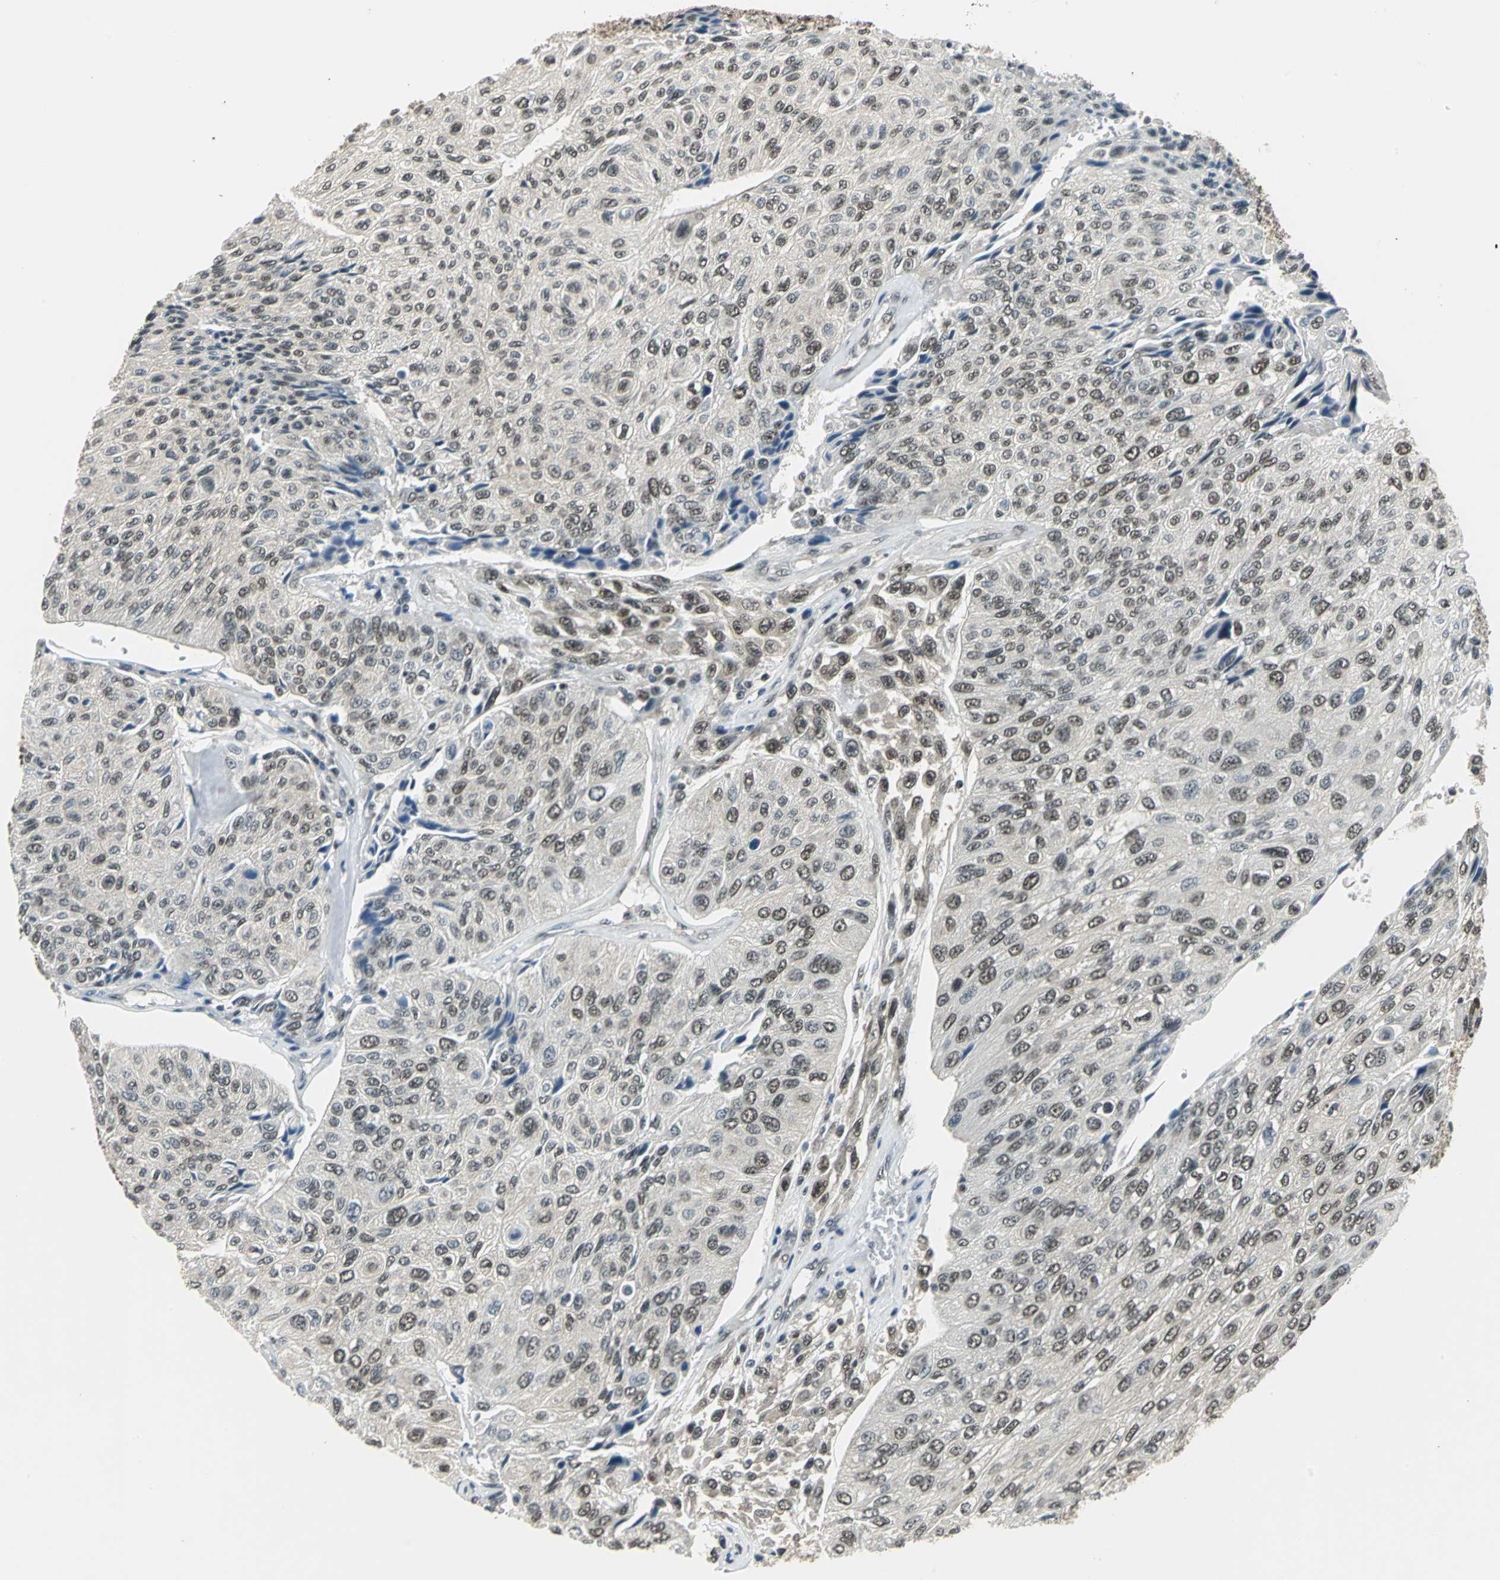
{"staining": {"intensity": "moderate", "quantity": ">75%", "location": "nuclear"}, "tissue": "urothelial cancer", "cell_type": "Tumor cells", "image_type": "cancer", "snomed": [{"axis": "morphology", "description": "Urothelial carcinoma, High grade"}, {"axis": "topography", "description": "Urinary bladder"}], "caption": "Immunohistochemistry (IHC) histopathology image of human urothelial carcinoma (high-grade) stained for a protein (brown), which displays medium levels of moderate nuclear expression in about >75% of tumor cells.", "gene": "RBM14", "patient": {"sex": "male", "age": 66}}